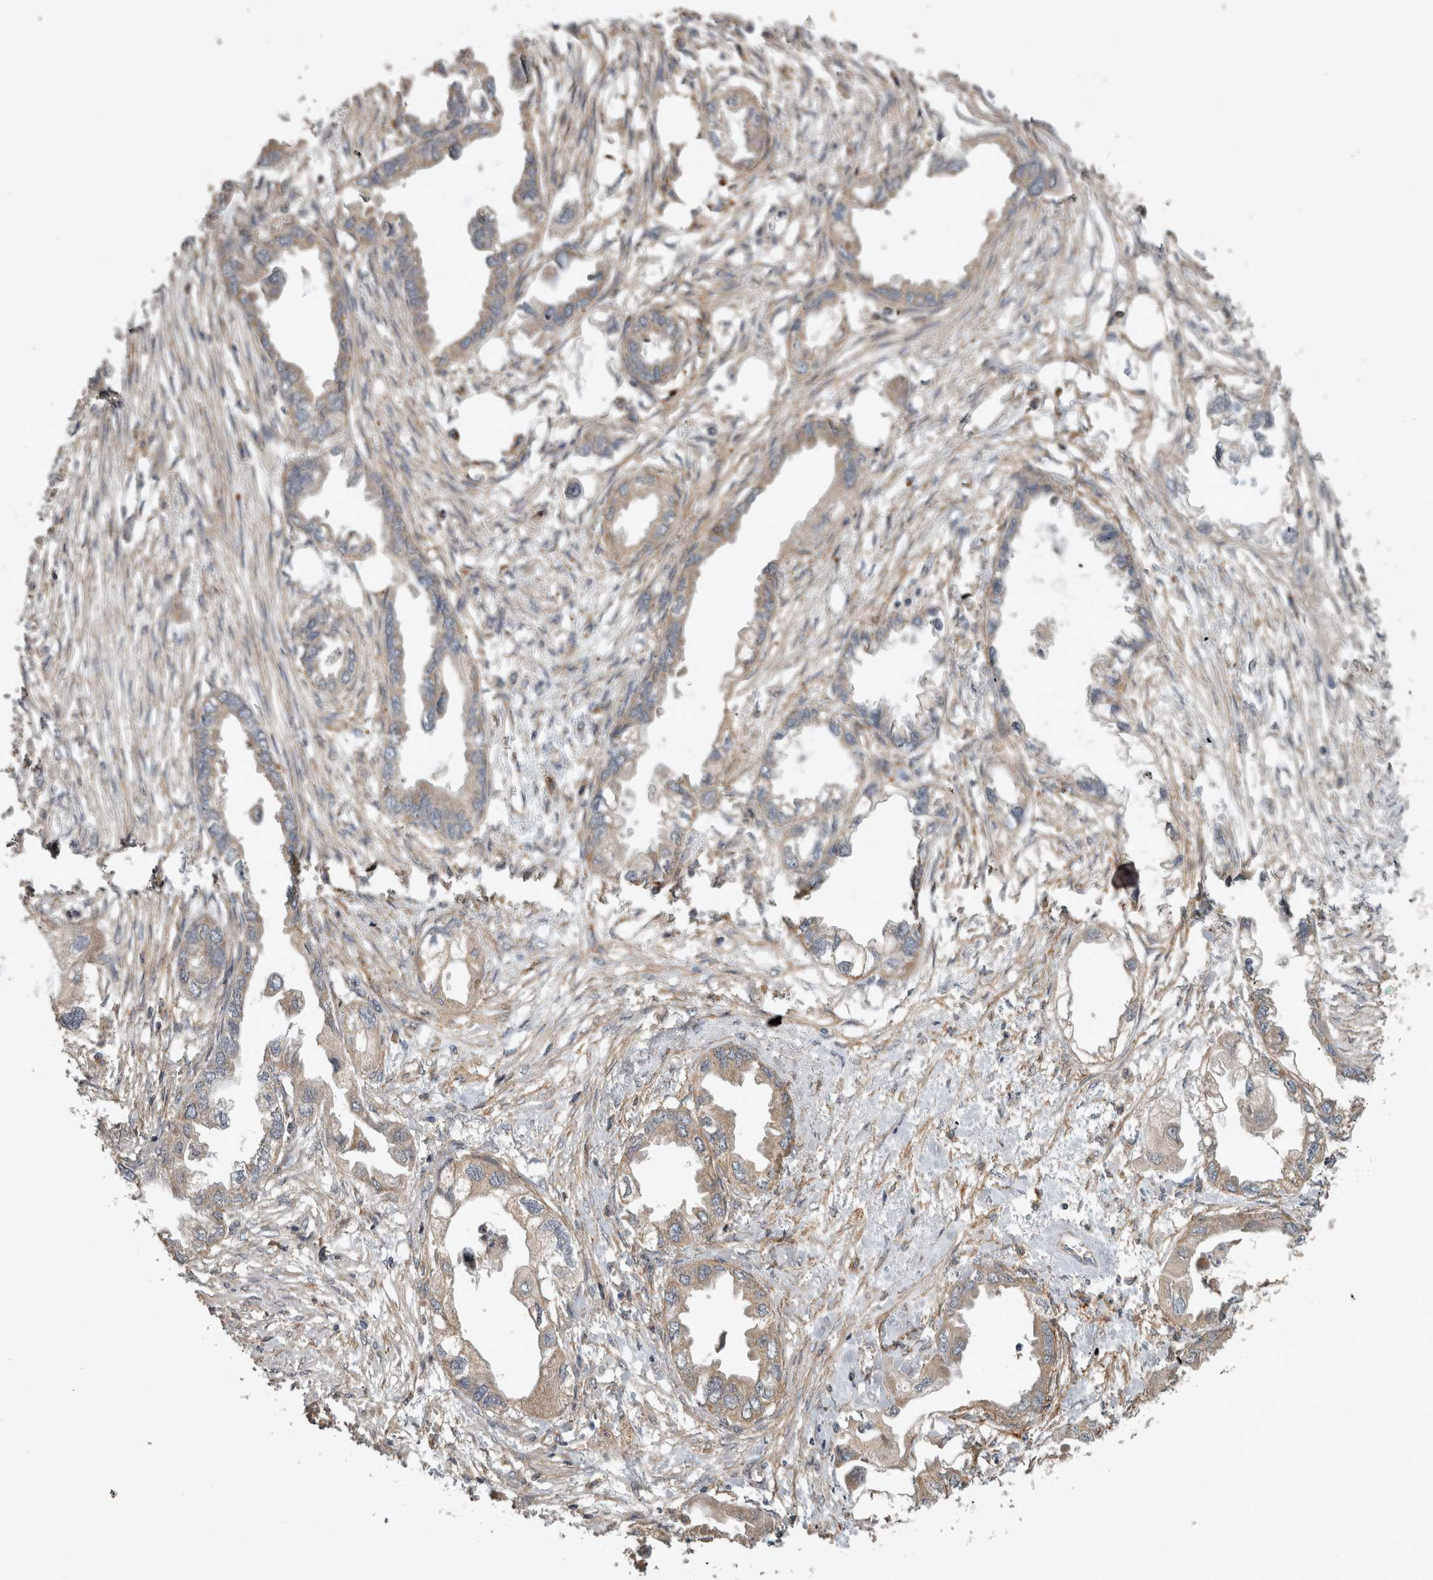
{"staining": {"intensity": "weak", "quantity": "25%-75%", "location": "cytoplasmic/membranous"}, "tissue": "endometrial cancer", "cell_type": "Tumor cells", "image_type": "cancer", "snomed": [{"axis": "morphology", "description": "Adenocarcinoma, NOS"}, {"axis": "morphology", "description": "Adenocarcinoma, metastatic, NOS"}, {"axis": "topography", "description": "Adipose tissue"}, {"axis": "topography", "description": "Endometrium"}], "caption": "Tumor cells exhibit low levels of weak cytoplasmic/membranous staining in approximately 25%-75% of cells in endometrial metastatic adenocarcinoma.", "gene": "TRMT61B", "patient": {"sex": "female", "age": 67}}